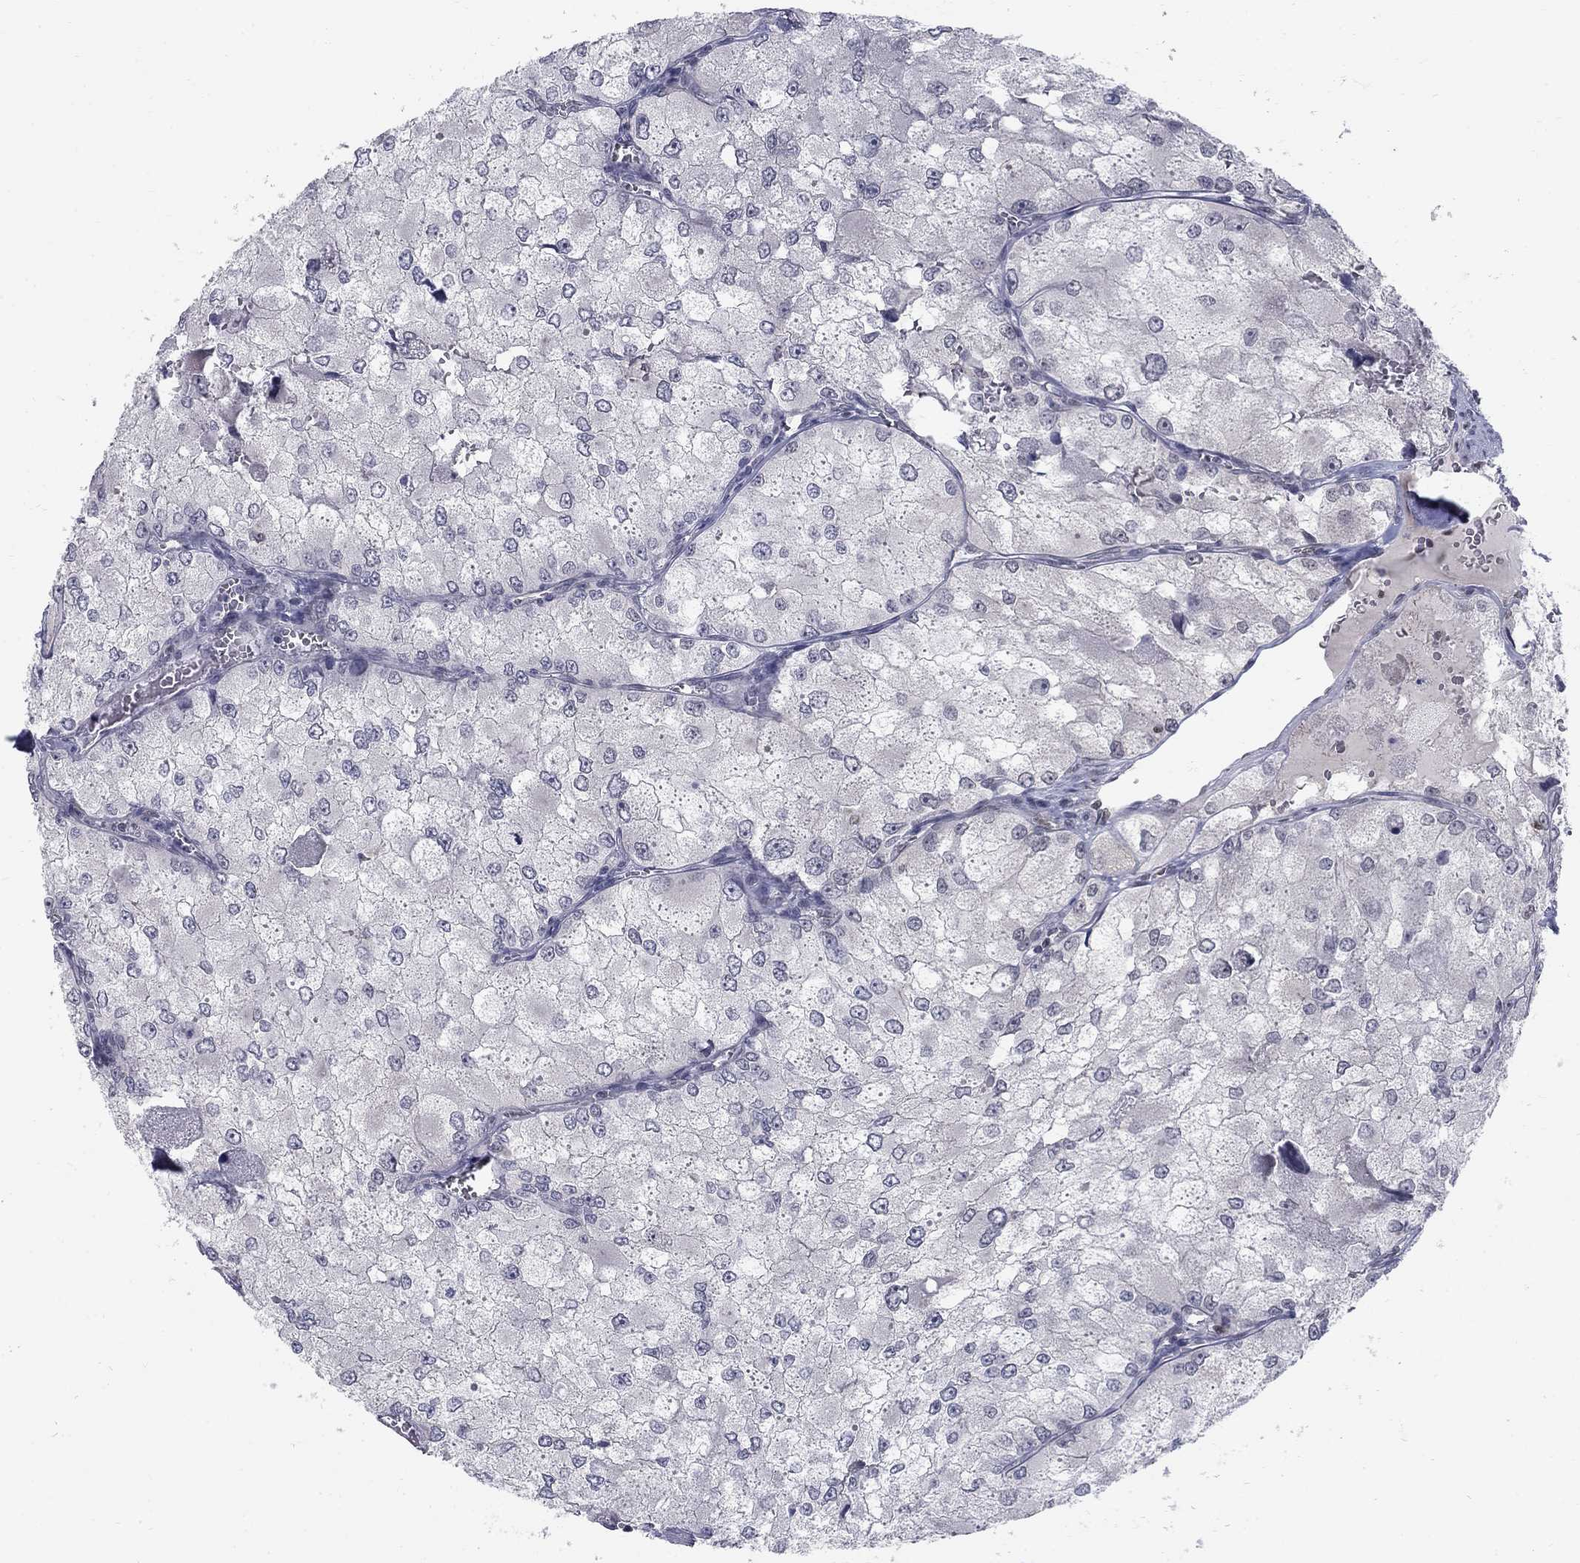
{"staining": {"intensity": "negative", "quantity": "none", "location": "none"}, "tissue": "renal cancer", "cell_type": "Tumor cells", "image_type": "cancer", "snomed": [{"axis": "morphology", "description": "Adenocarcinoma, NOS"}, {"axis": "topography", "description": "Kidney"}], "caption": "Protein analysis of adenocarcinoma (renal) exhibits no significant positivity in tumor cells. (DAB (3,3'-diaminobenzidine) immunohistochemistry (IHC) visualized using brightfield microscopy, high magnification).", "gene": "GCFC2", "patient": {"sex": "female", "age": 70}}